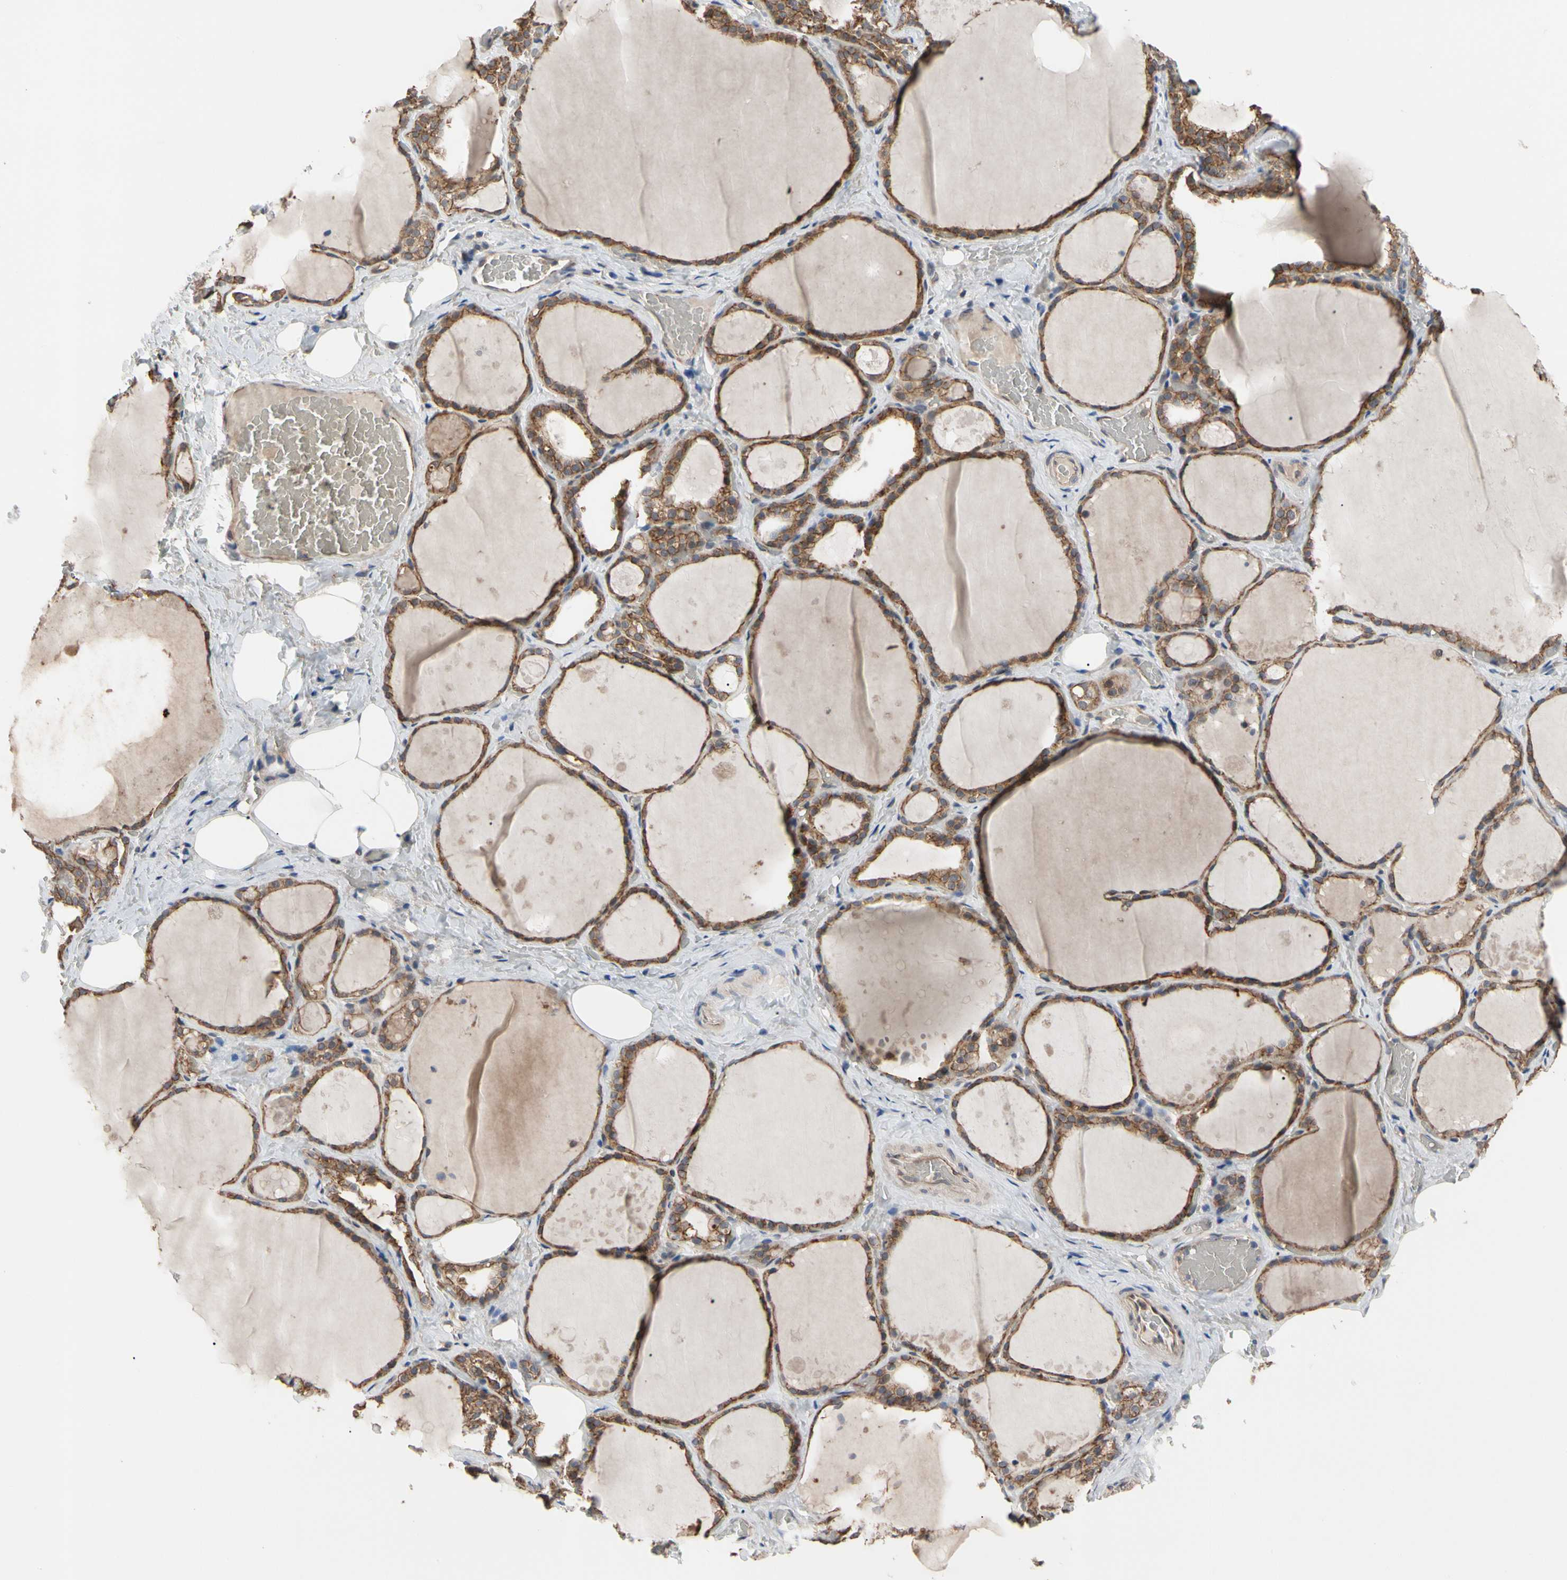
{"staining": {"intensity": "strong", "quantity": ">75%", "location": "cytoplasmic/membranous"}, "tissue": "thyroid gland", "cell_type": "Glandular cells", "image_type": "normal", "snomed": [{"axis": "morphology", "description": "Normal tissue, NOS"}, {"axis": "topography", "description": "Thyroid gland"}], "caption": "Human thyroid gland stained with a brown dye reveals strong cytoplasmic/membranous positive staining in approximately >75% of glandular cells.", "gene": "DPP8", "patient": {"sex": "male", "age": 61}}